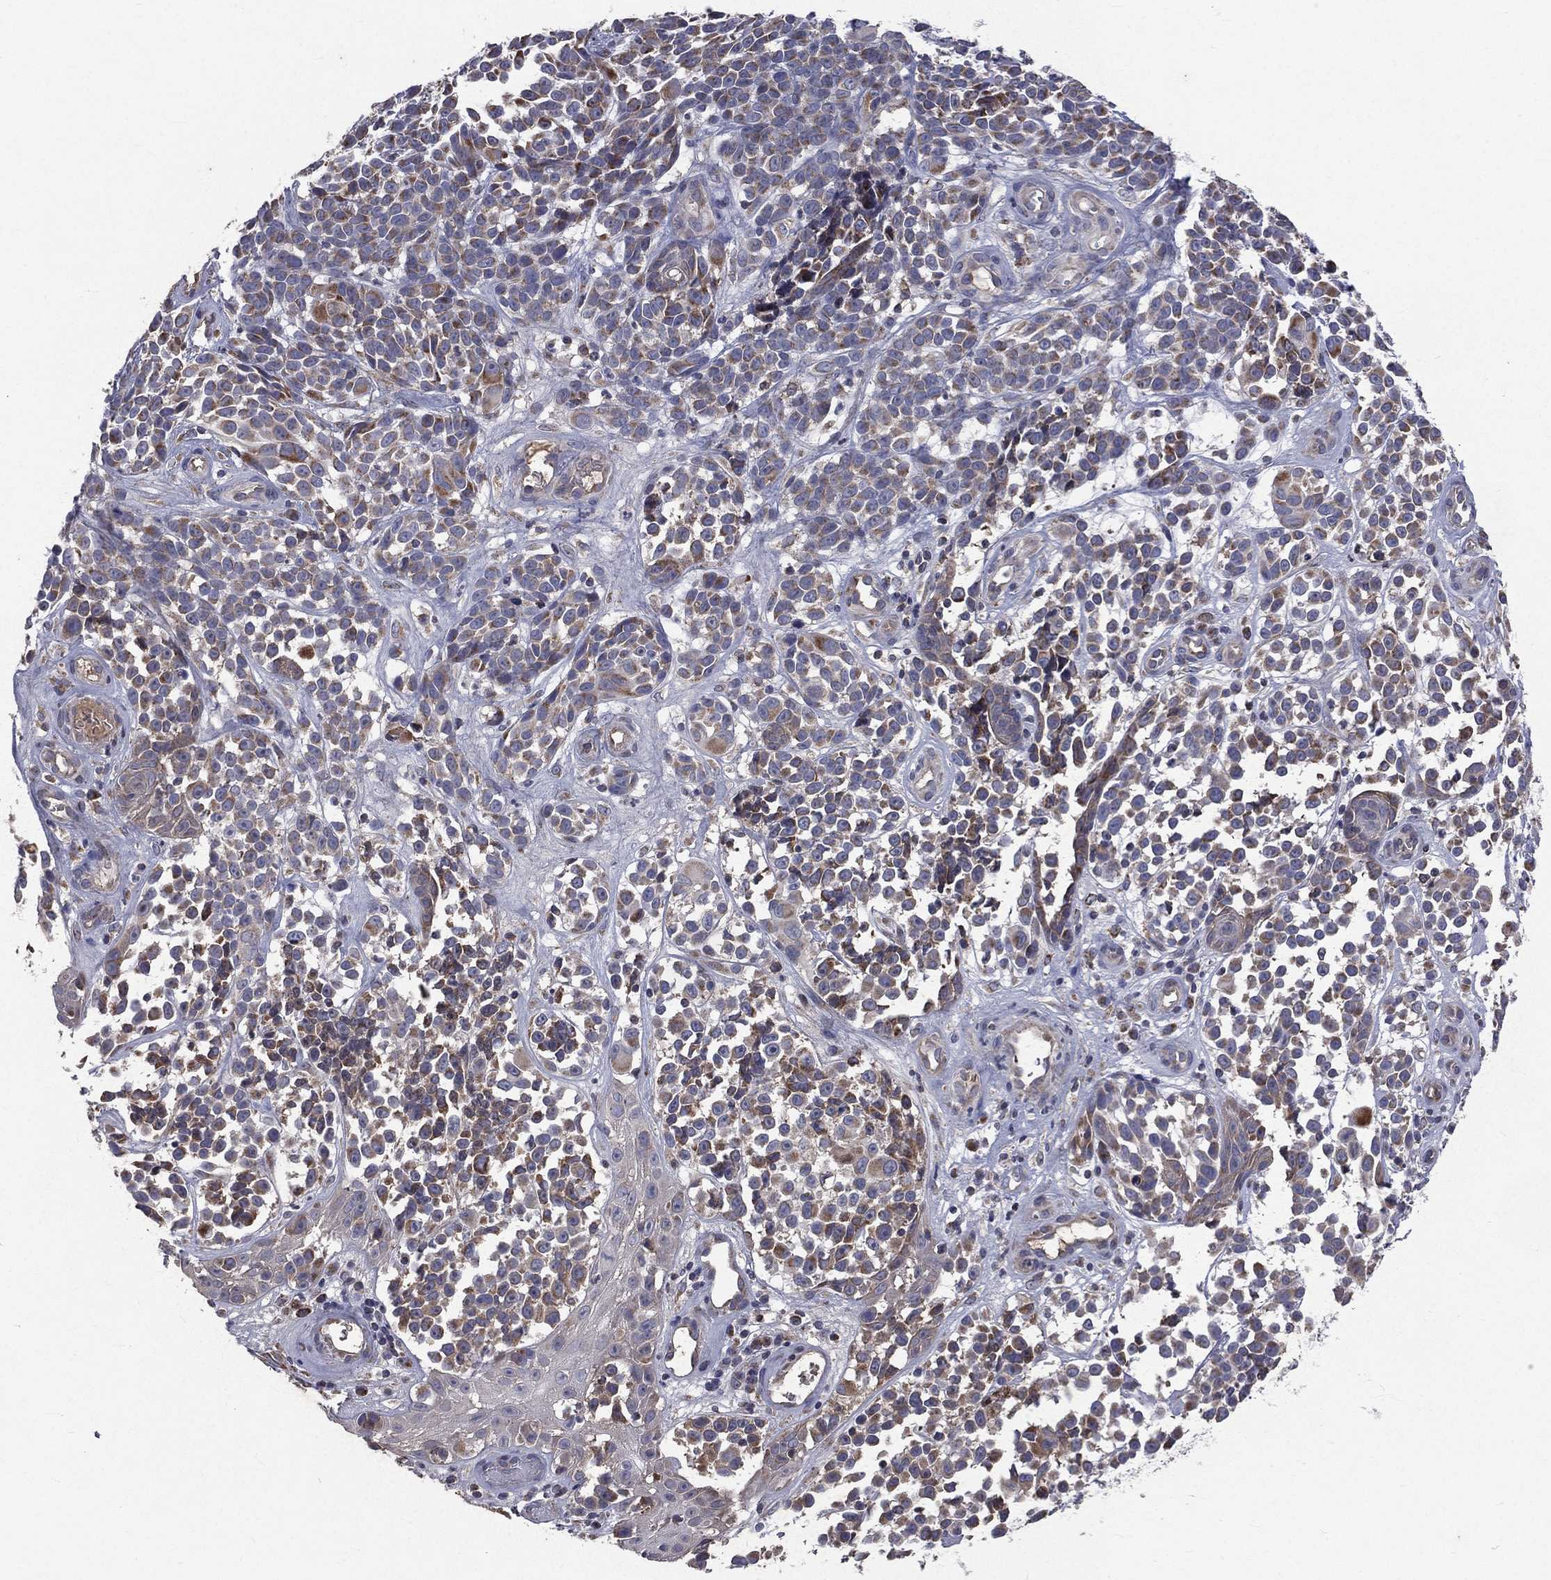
{"staining": {"intensity": "moderate", "quantity": "<25%", "location": "cytoplasmic/membranous"}, "tissue": "melanoma", "cell_type": "Tumor cells", "image_type": "cancer", "snomed": [{"axis": "morphology", "description": "Malignant melanoma, NOS"}, {"axis": "topography", "description": "Skin"}], "caption": "The image demonstrates staining of melanoma, revealing moderate cytoplasmic/membranous protein expression (brown color) within tumor cells. (Stains: DAB in brown, nuclei in blue, Microscopy: brightfield microscopy at high magnification).", "gene": "GPD1", "patient": {"sex": "female", "age": 88}}